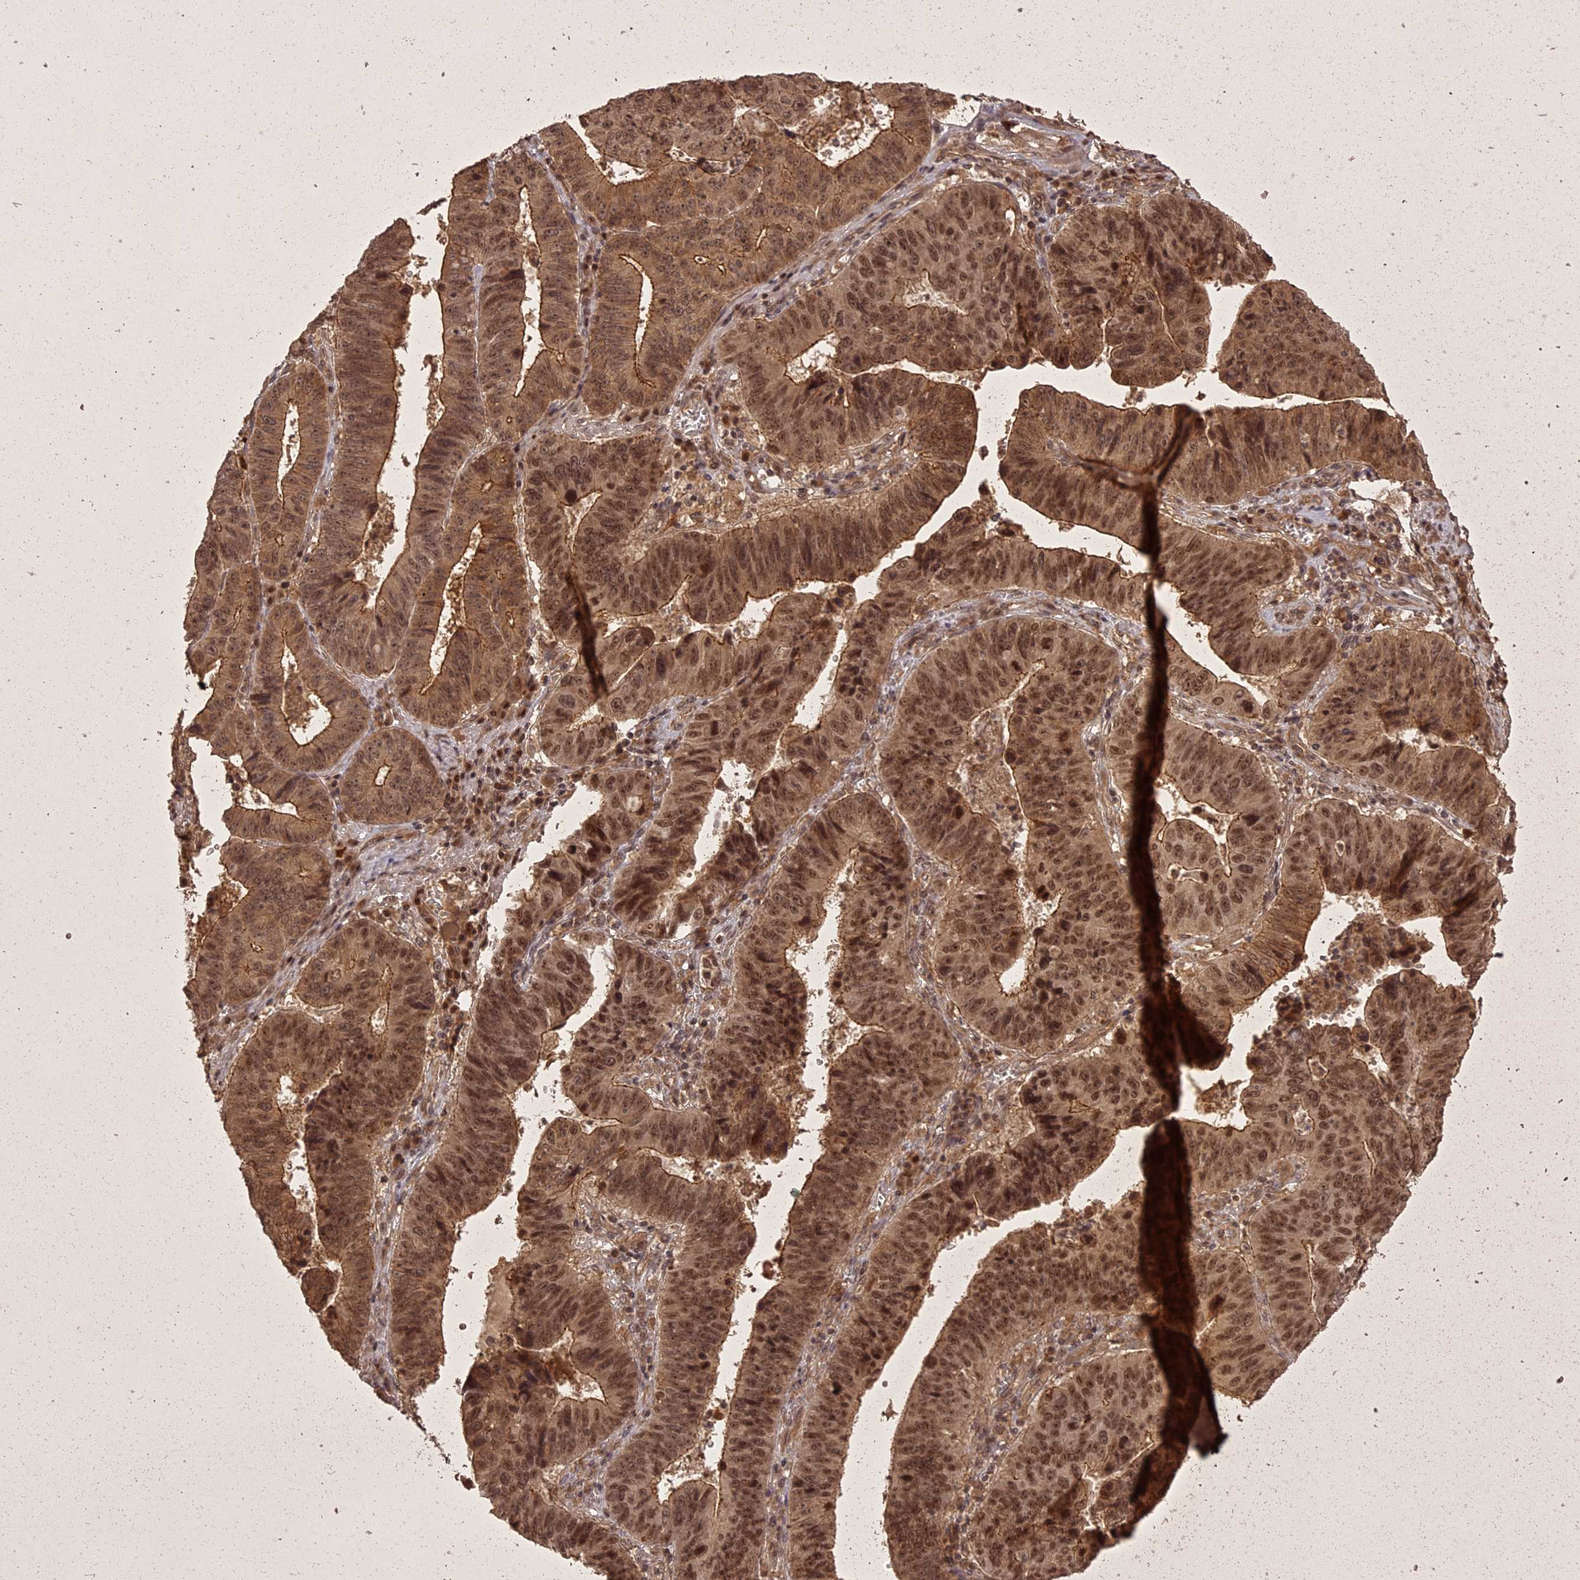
{"staining": {"intensity": "moderate", "quantity": ">75%", "location": "cytoplasmic/membranous,nuclear"}, "tissue": "stomach cancer", "cell_type": "Tumor cells", "image_type": "cancer", "snomed": [{"axis": "morphology", "description": "Adenocarcinoma, NOS"}, {"axis": "topography", "description": "Stomach"}], "caption": "Immunohistochemical staining of human stomach cancer (adenocarcinoma) demonstrates moderate cytoplasmic/membranous and nuclear protein positivity in approximately >75% of tumor cells.", "gene": "ING5", "patient": {"sex": "male", "age": 59}}